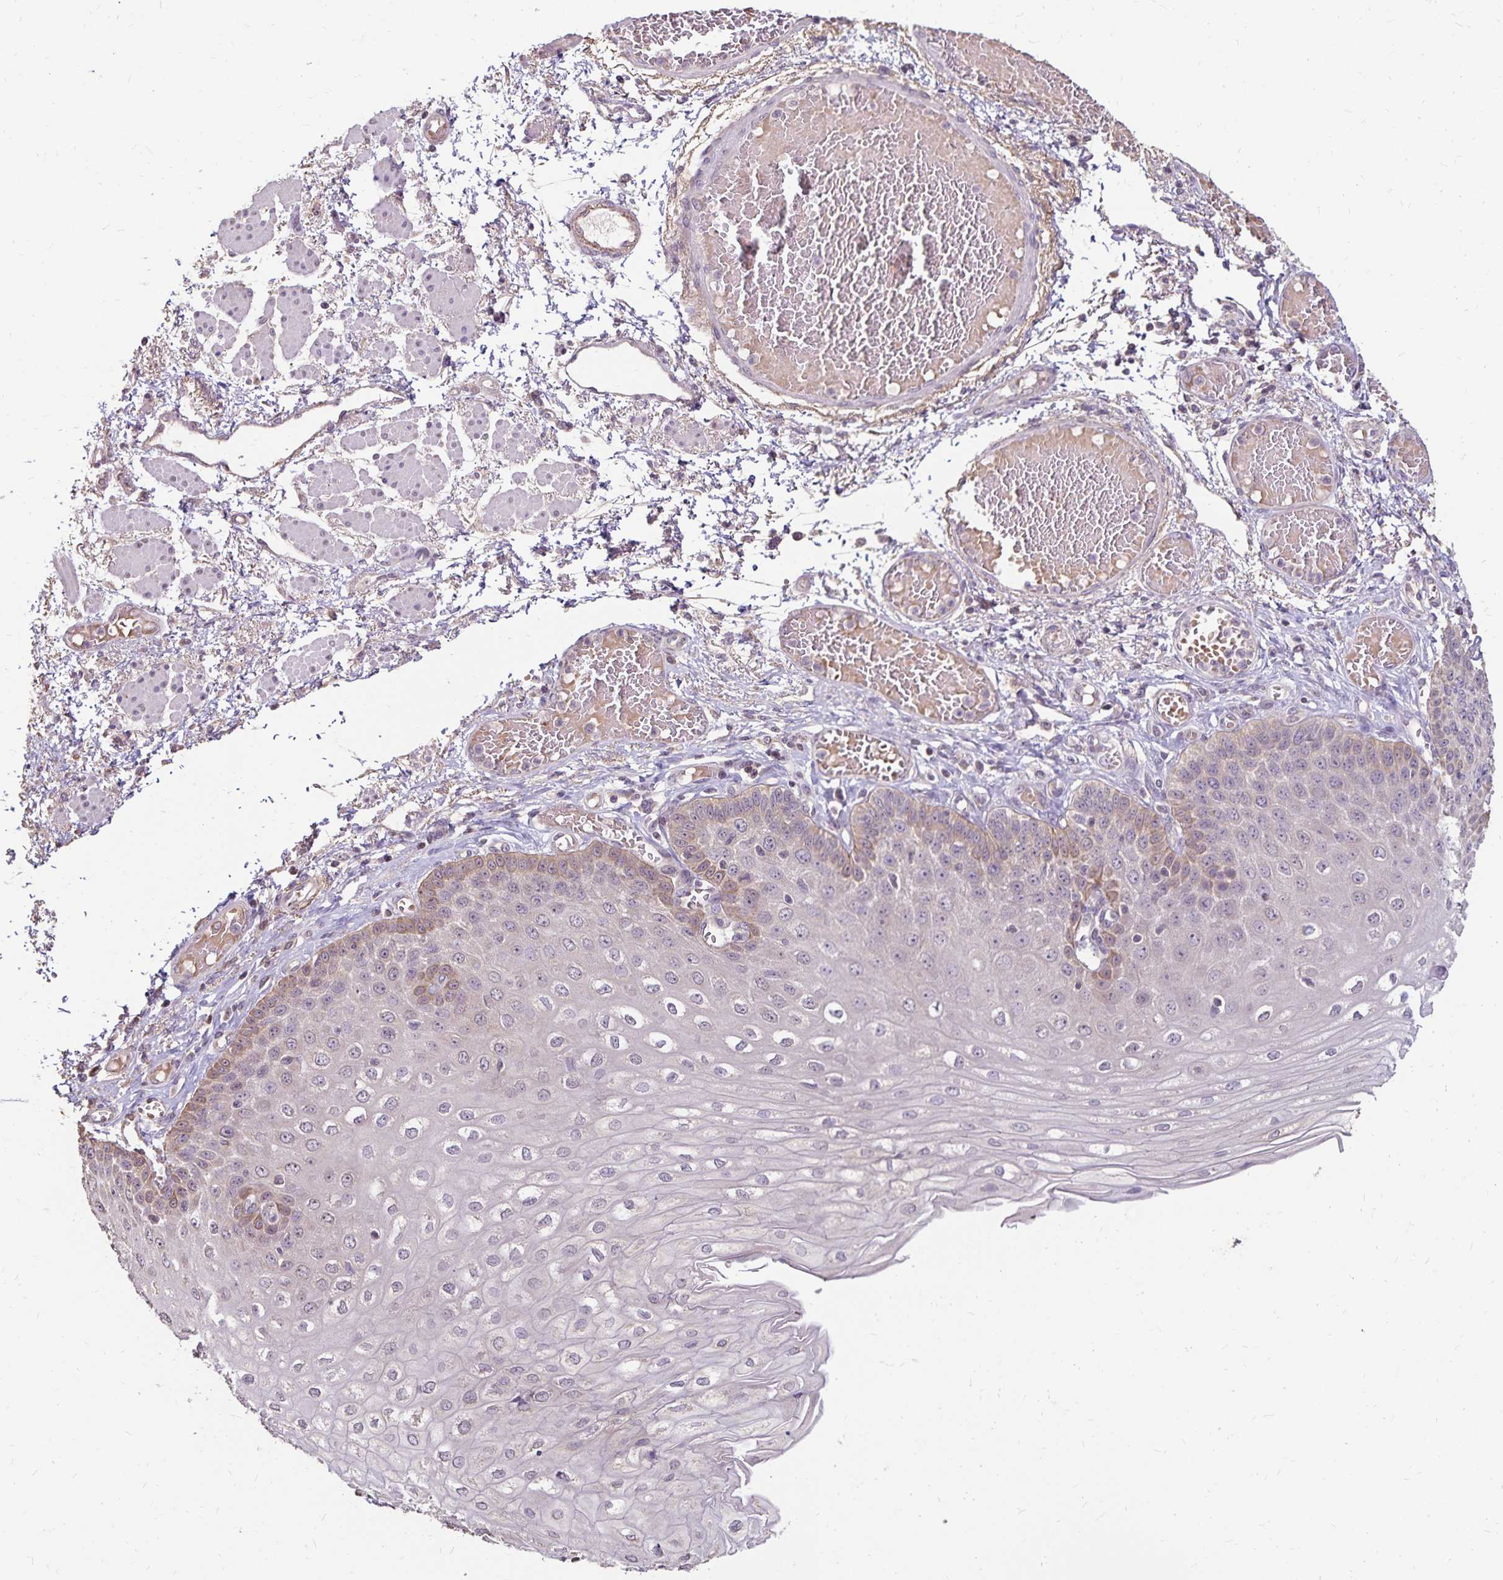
{"staining": {"intensity": "weak", "quantity": "25%-75%", "location": "cytoplasmic/membranous"}, "tissue": "esophagus", "cell_type": "Squamous epithelial cells", "image_type": "normal", "snomed": [{"axis": "morphology", "description": "Normal tissue, NOS"}, {"axis": "morphology", "description": "Adenocarcinoma, NOS"}, {"axis": "topography", "description": "Esophagus"}], "caption": "Squamous epithelial cells show low levels of weak cytoplasmic/membranous expression in about 25%-75% of cells in normal human esophagus. (DAB (3,3'-diaminobenzidine) = brown stain, brightfield microscopy at high magnification).", "gene": "EMC10", "patient": {"sex": "male", "age": 81}}